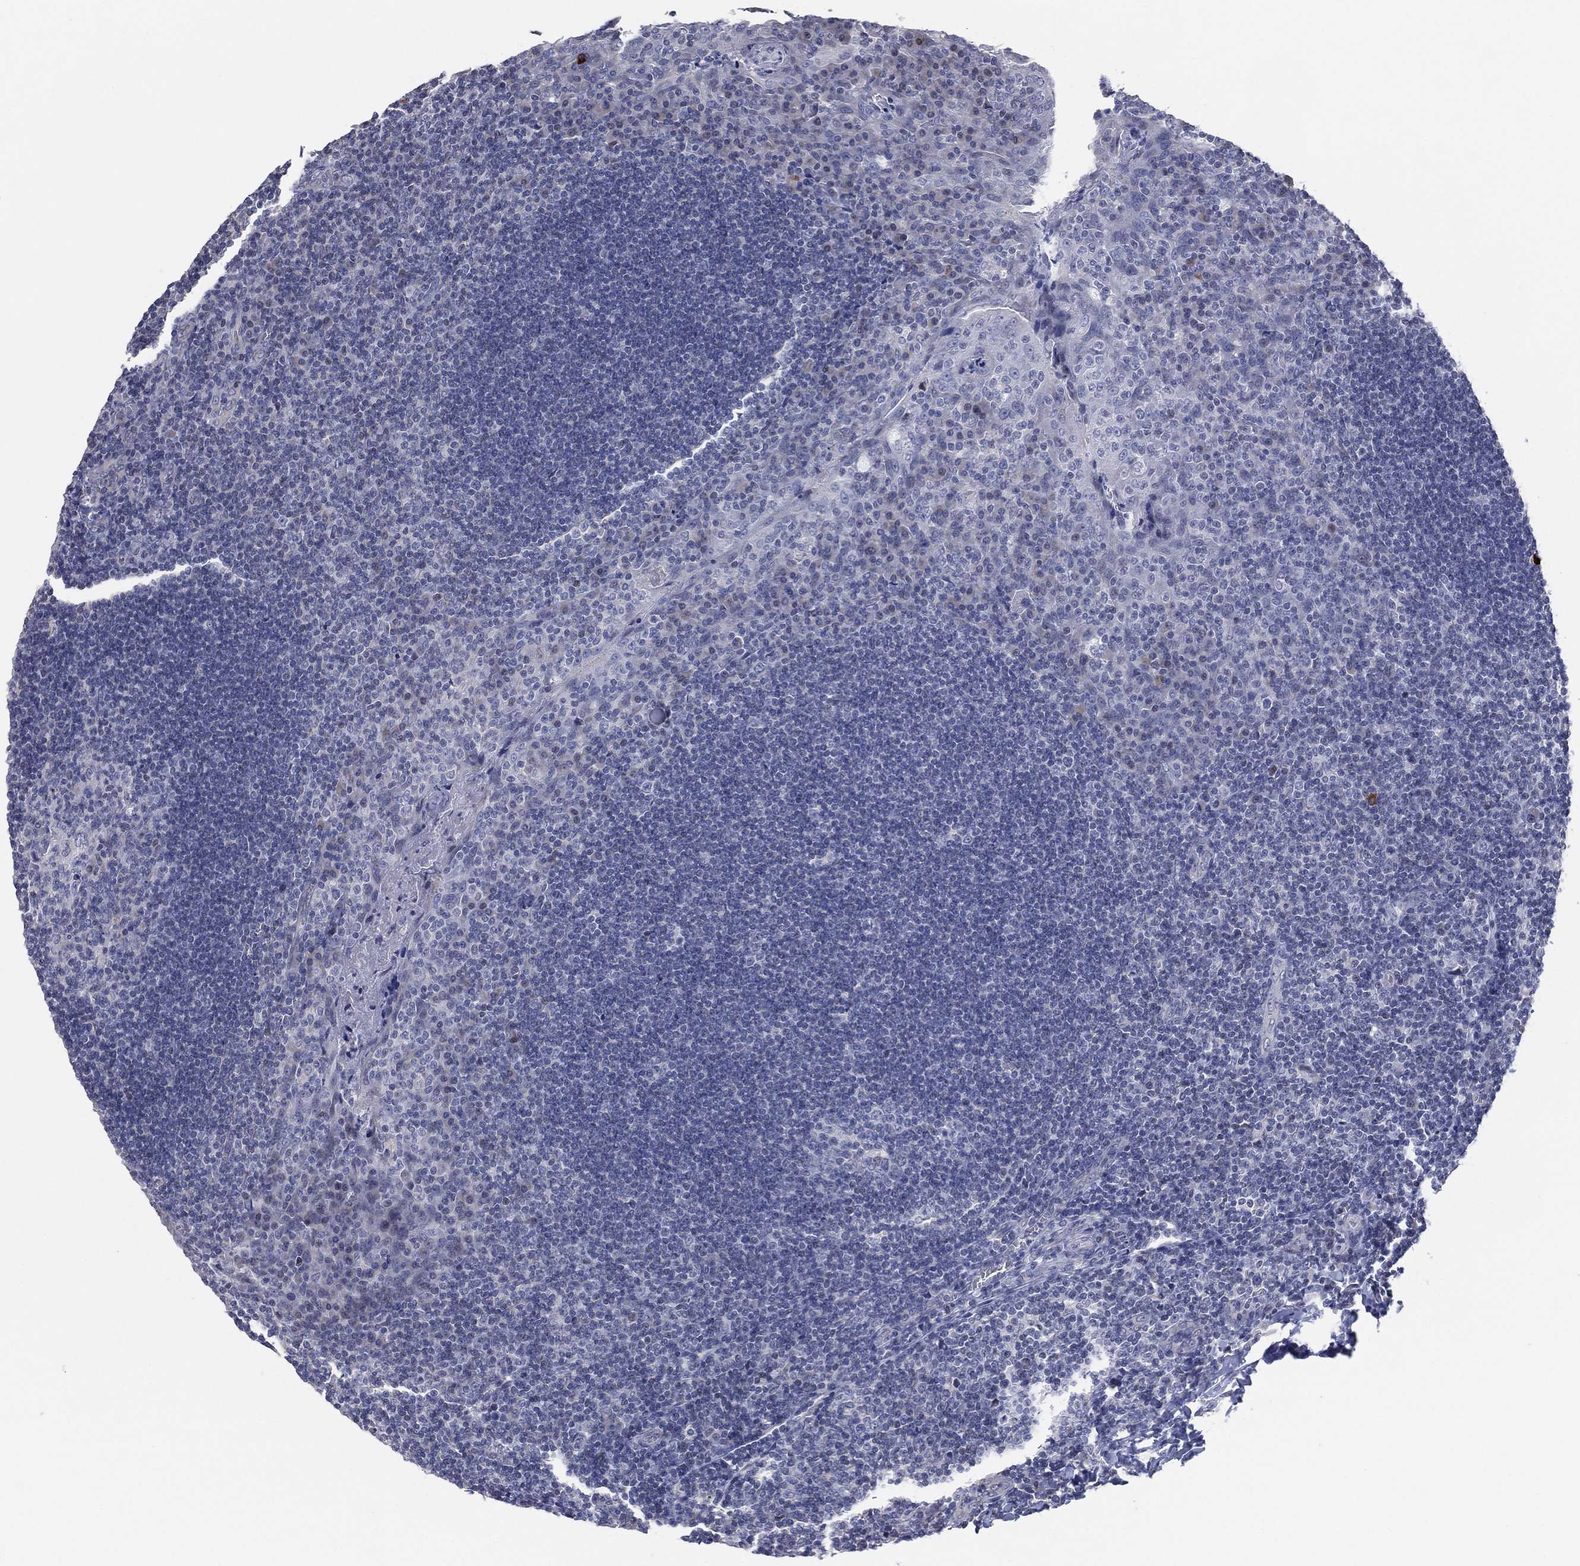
{"staining": {"intensity": "negative", "quantity": "none", "location": "none"}, "tissue": "tonsil", "cell_type": "Germinal center cells", "image_type": "normal", "snomed": [{"axis": "morphology", "description": "Normal tissue, NOS"}, {"axis": "topography", "description": "Tonsil"}], "caption": "The immunohistochemistry photomicrograph has no significant expression in germinal center cells of tonsil. (Brightfield microscopy of DAB IHC at high magnification).", "gene": "CFTR", "patient": {"sex": "male", "age": 17}}